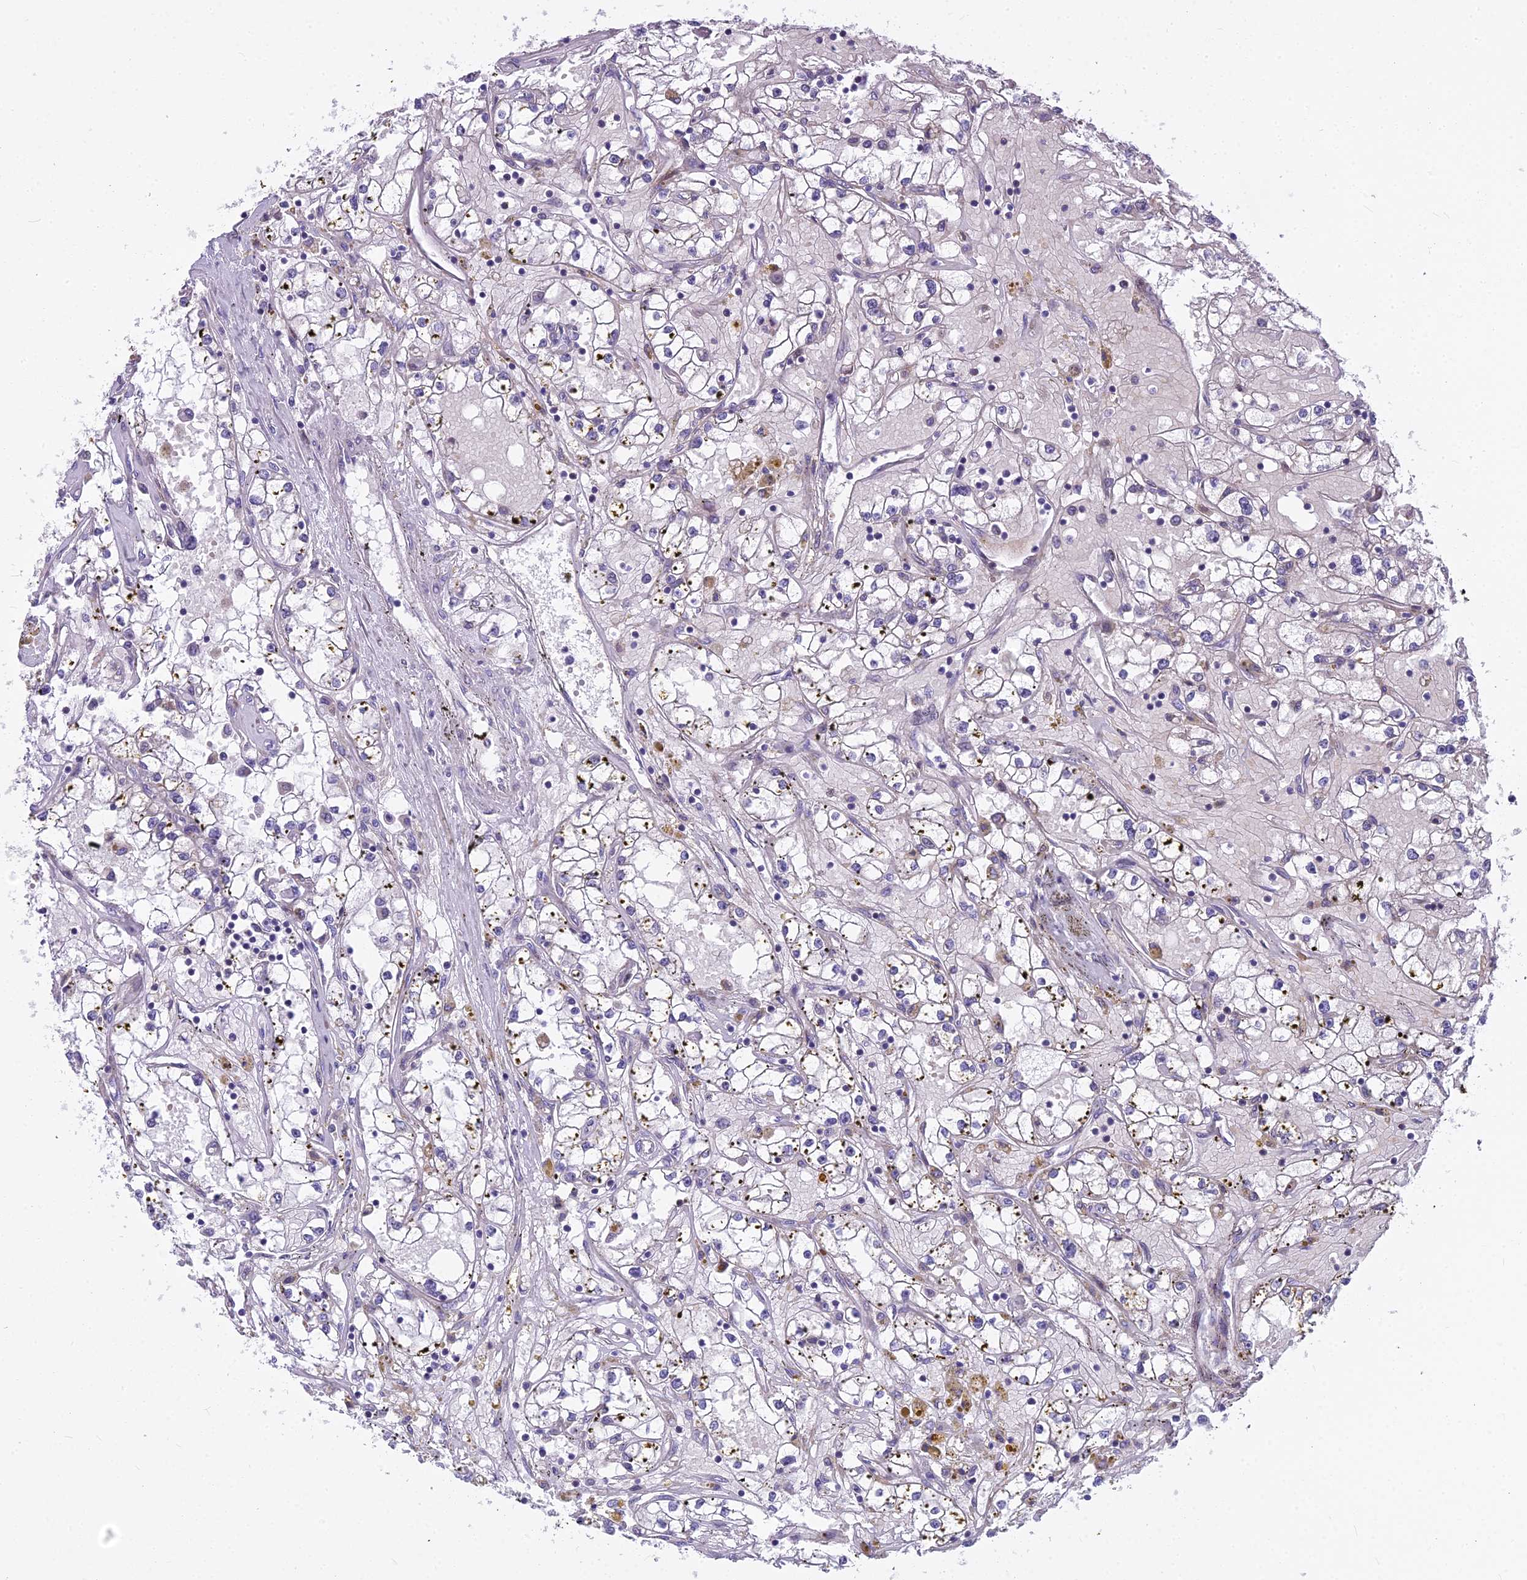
{"staining": {"intensity": "negative", "quantity": "none", "location": "none"}, "tissue": "renal cancer", "cell_type": "Tumor cells", "image_type": "cancer", "snomed": [{"axis": "morphology", "description": "Adenocarcinoma, NOS"}, {"axis": "topography", "description": "Kidney"}], "caption": "There is no significant positivity in tumor cells of renal cancer (adenocarcinoma).", "gene": "PCDHB14", "patient": {"sex": "male", "age": 56}}